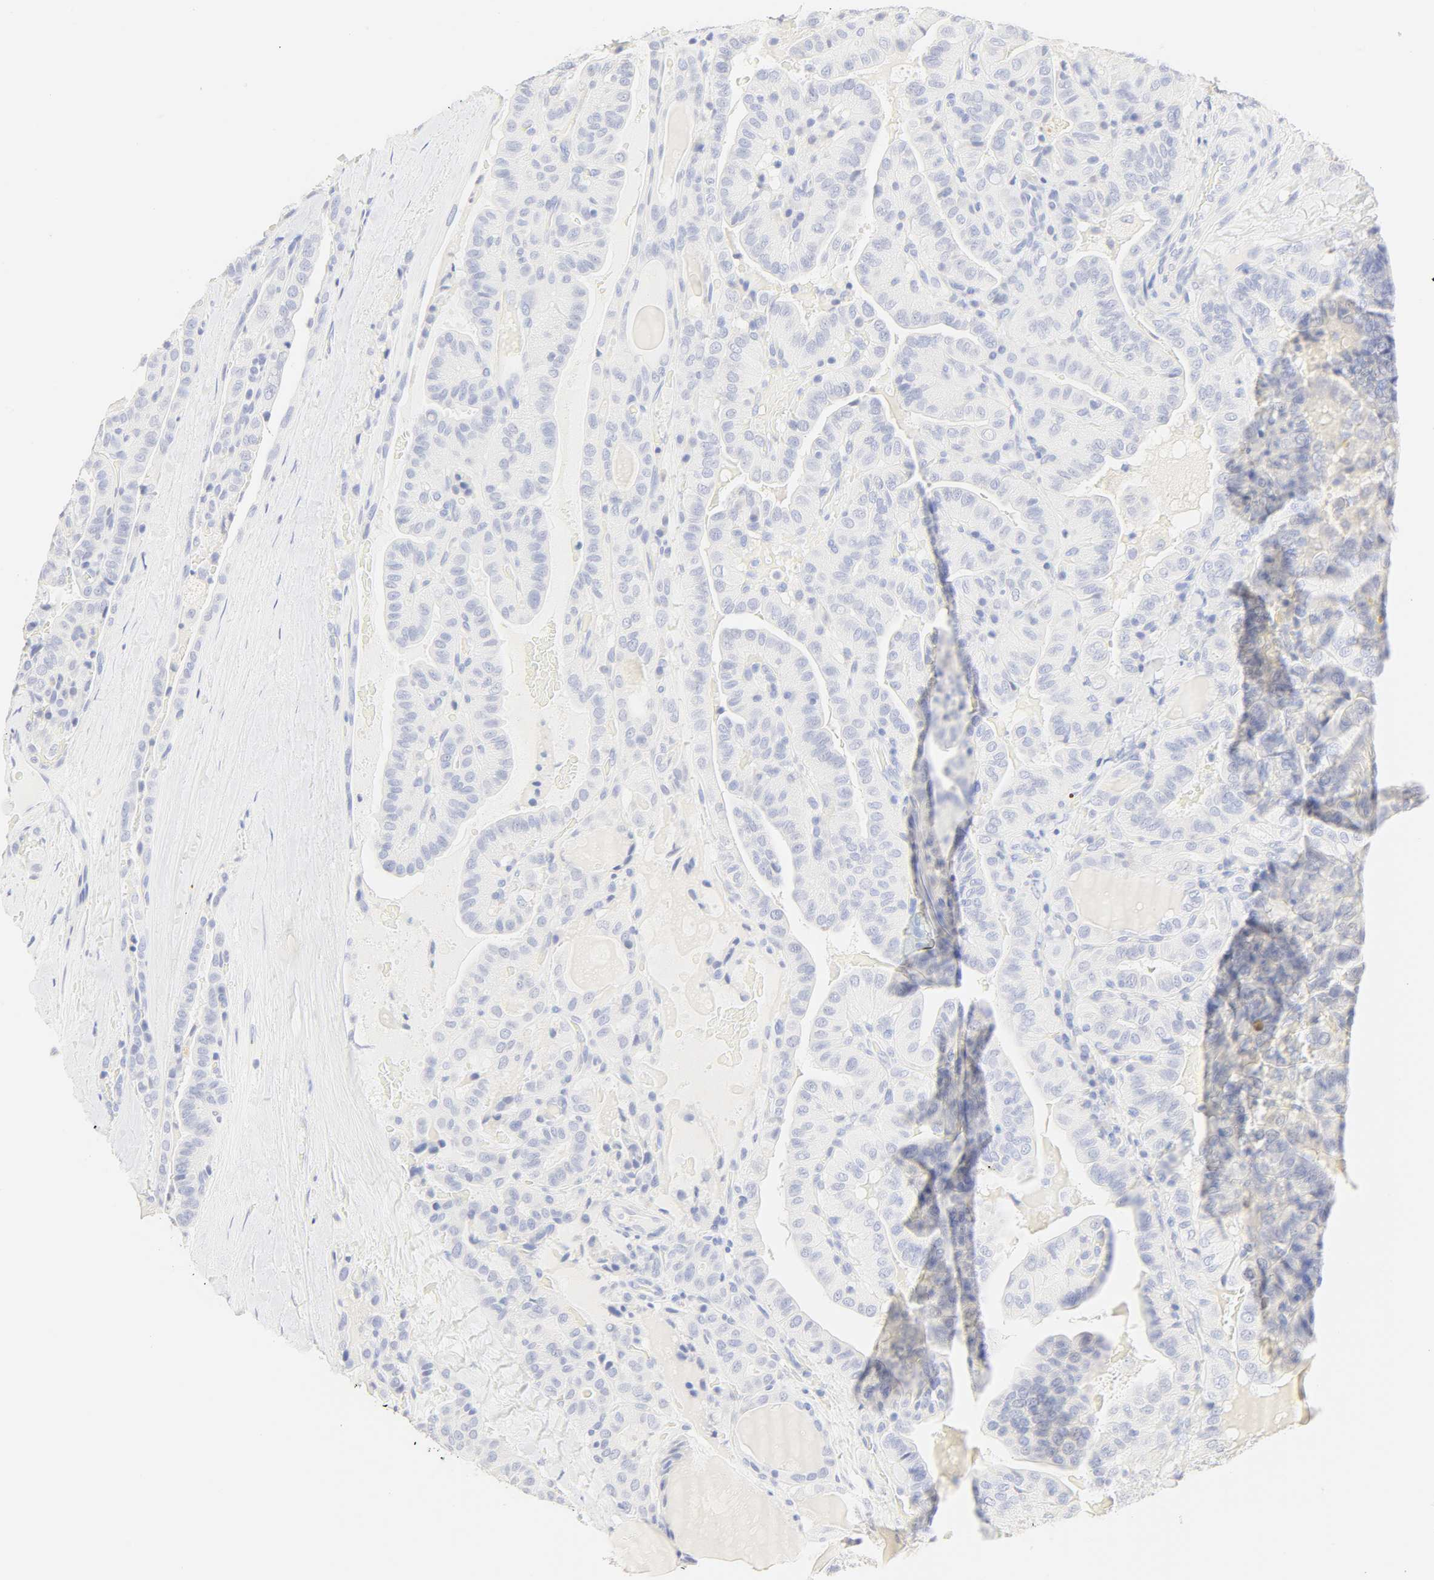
{"staining": {"intensity": "negative", "quantity": "none", "location": "none"}, "tissue": "thyroid cancer", "cell_type": "Tumor cells", "image_type": "cancer", "snomed": [{"axis": "morphology", "description": "Papillary adenocarcinoma, NOS"}, {"axis": "topography", "description": "Thyroid gland"}], "caption": "High power microscopy image of an IHC histopathology image of thyroid papillary adenocarcinoma, revealing no significant expression in tumor cells.", "gene": "SLCO1B3", "patient": {"sex": "male", "age": 77}}